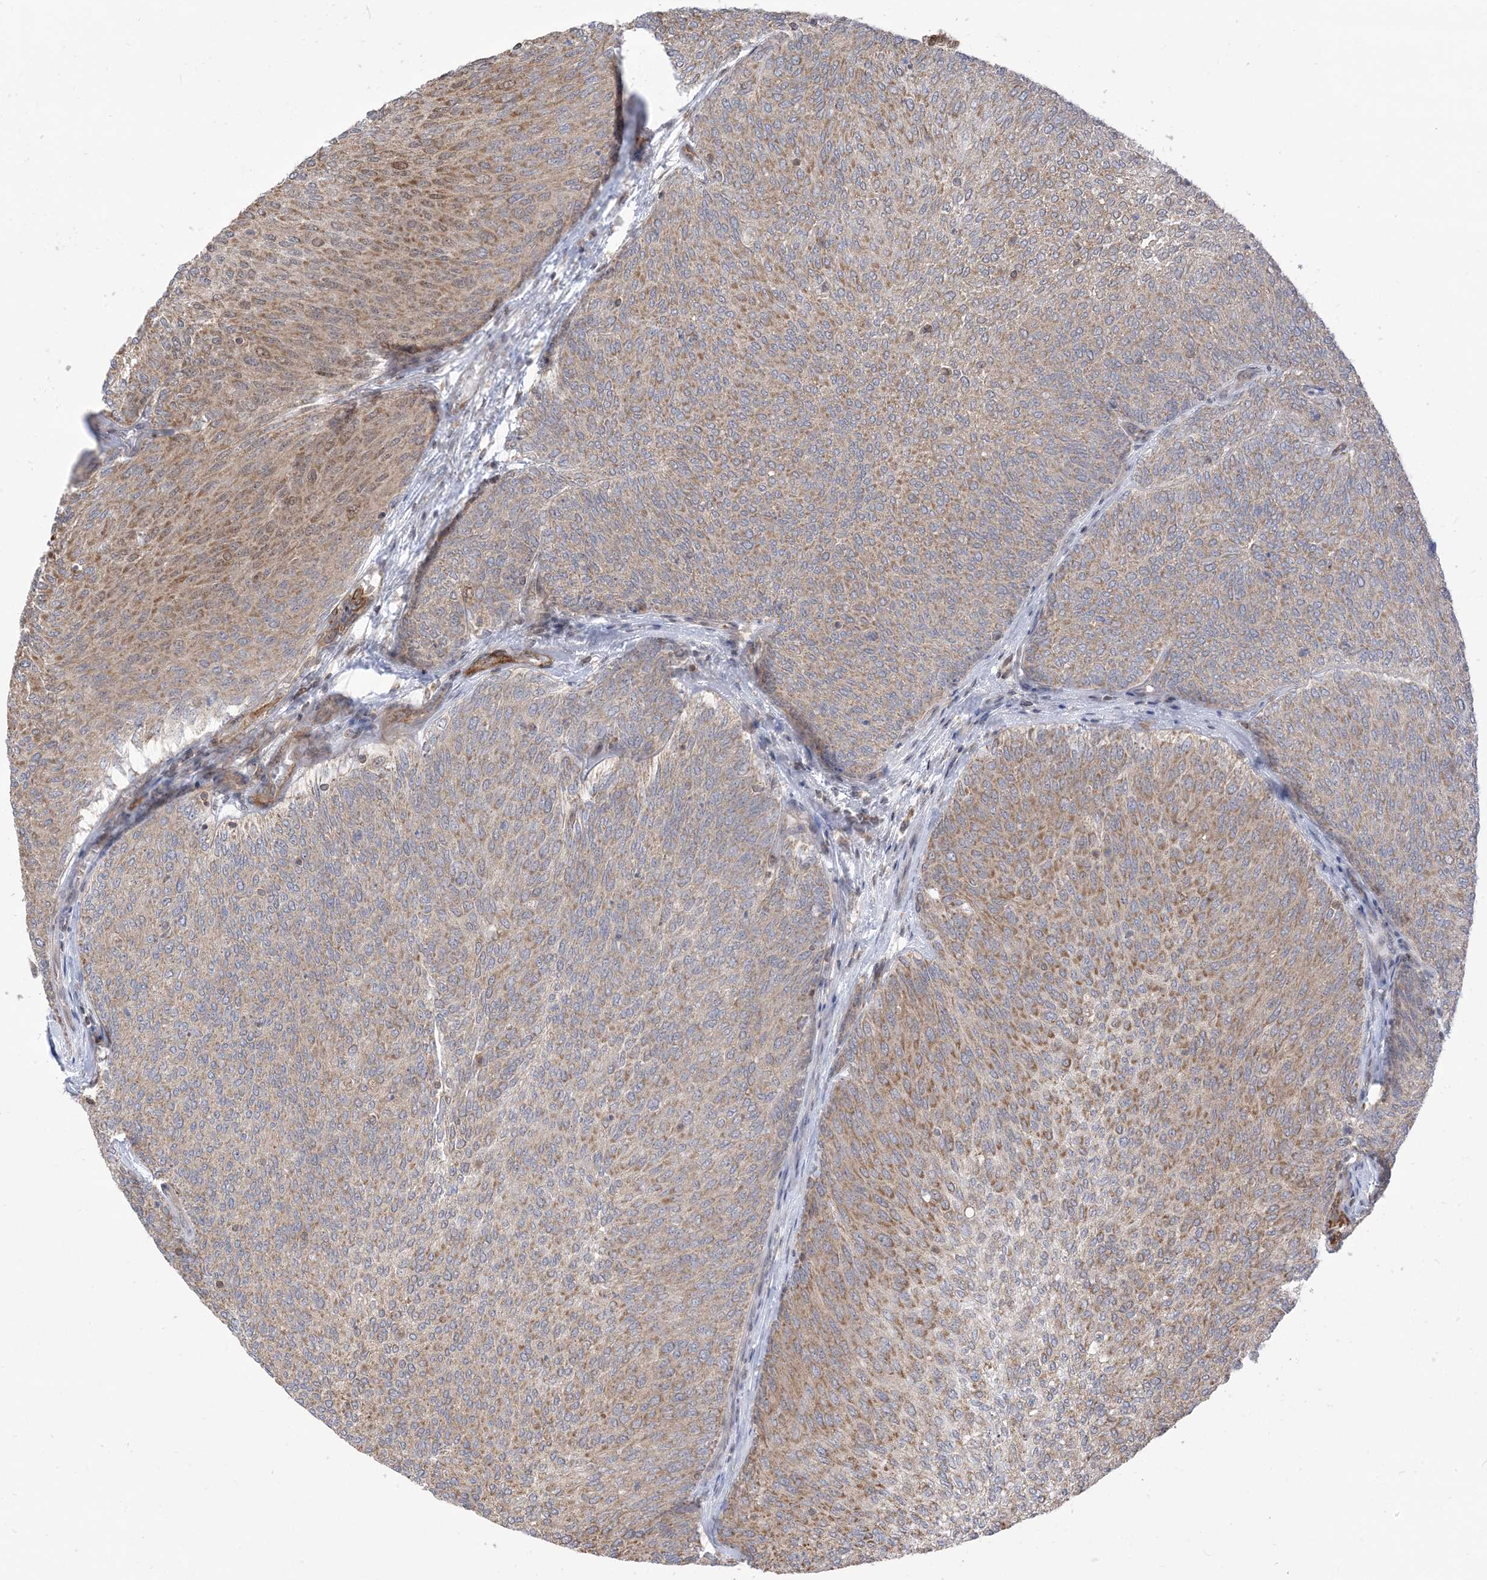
{"staining": {"intensity": "moderate", "quantity": ">75%", "location": "cytoplasmic/membranous"}, "tissue": "urothelial cancer", "cell_type": "Tumor cells", "image_type": "cancer", "snomed": [{"axis": "morphology", "description": "Urothelial carcinoma, Low grade"}, {"axis": "topography", "description": "Urinary bladder"}], "caption": "Human urothelial cancer stained with a brown dye shows moderate cytoplasmic/membranous positive expression in approximately >75% of tumor cells.", "gene": "CASP4", "patient": {"sex": "female", "age": 79}}